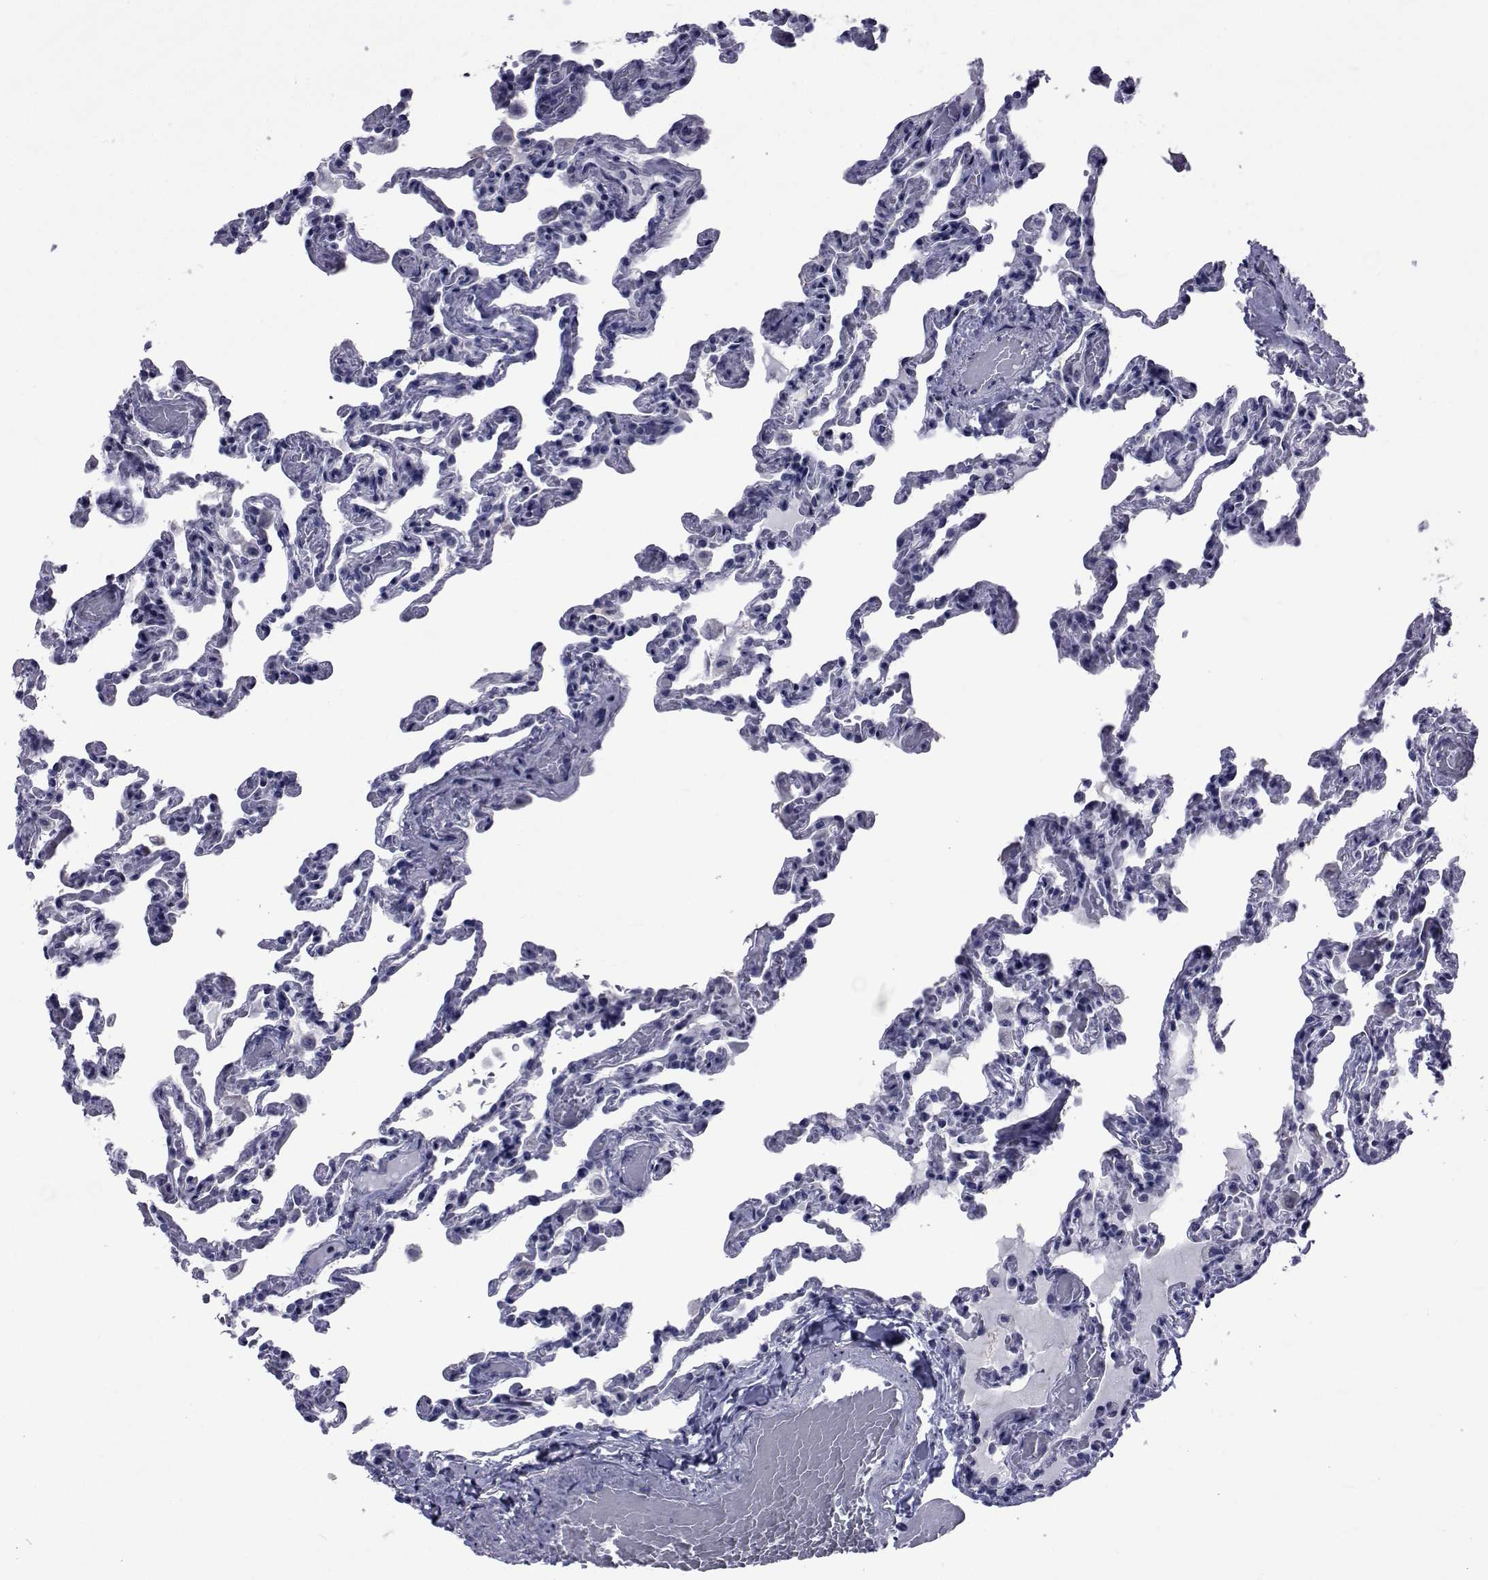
{"staining": {"intensity": "negative", "quantity": "none", "location": "none"}, "tissue": "lung", "cell_type": "Alveolar cells", "image_type": "normal", "snomed": [{"axis": "morphology", "description": "Normal tissue, NOS"}, {"axis": "topography", "description": "Lung"}], "caption": "A high-resolution photomicrograph shows IHC staining of unremarkable lung, which exhibits no significant expression in alveolar cells.", "gene": "GKAP1", "patient": {"sex": "female", "age": 43}}